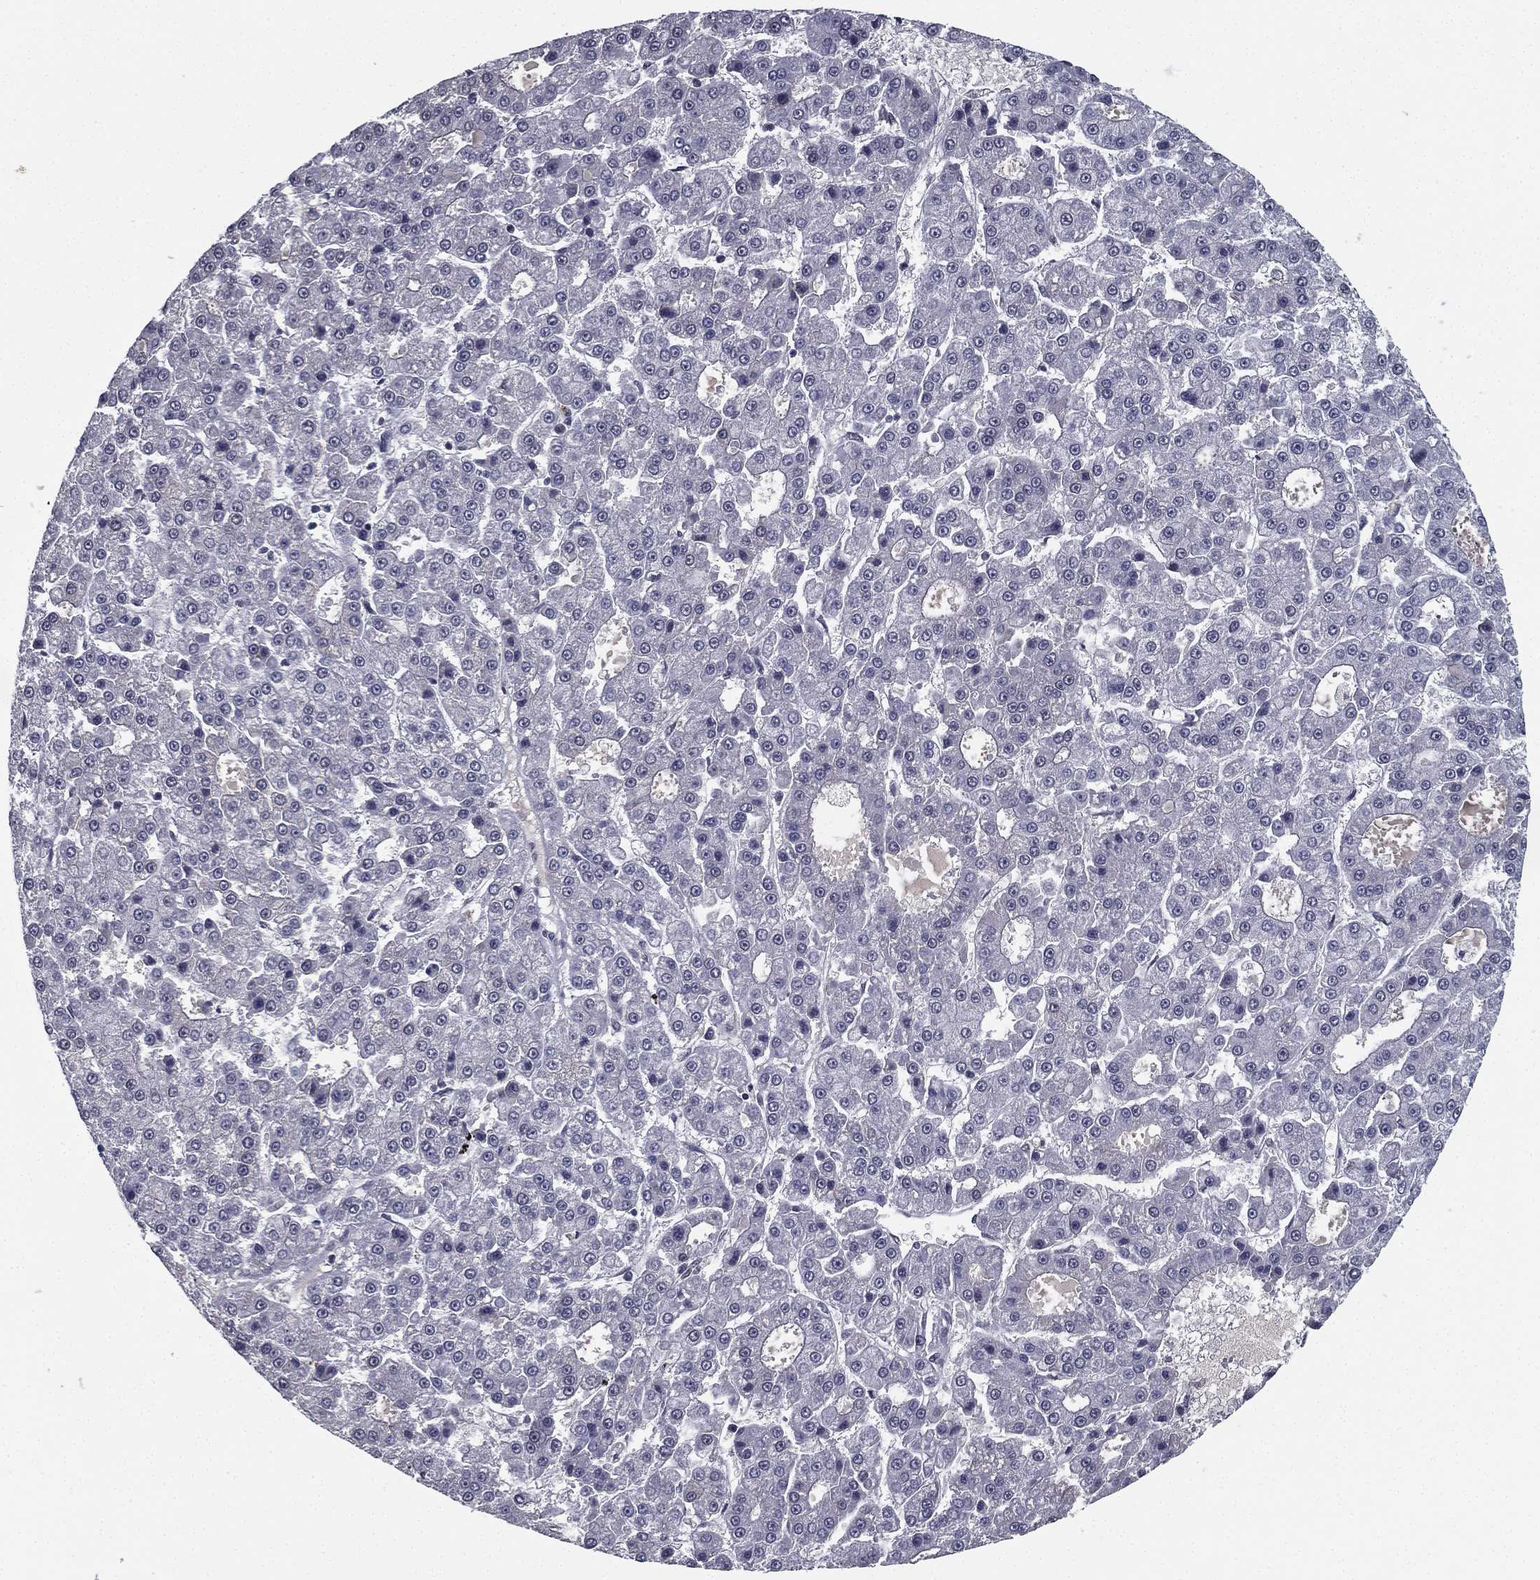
{"staining": {"intensity": "negative", "quantity": "none", "location": "none"}, "tissue": "liver cancer", "cell_type": "Tumor cells", "image_type": "cancer", "snomed": [{"axis": "morphology", "description": "Carcinoma, Hepatocellular, NOS"}, {"axis": "topography", "description": "Liver"}], "caption": "Immunohistochemical staining of human liver cancer (hepatocellular carcinoma) shows no significant expression in tumor cells.", "gene": "RARB", "patient": {"sex": "male", "age": 70}}